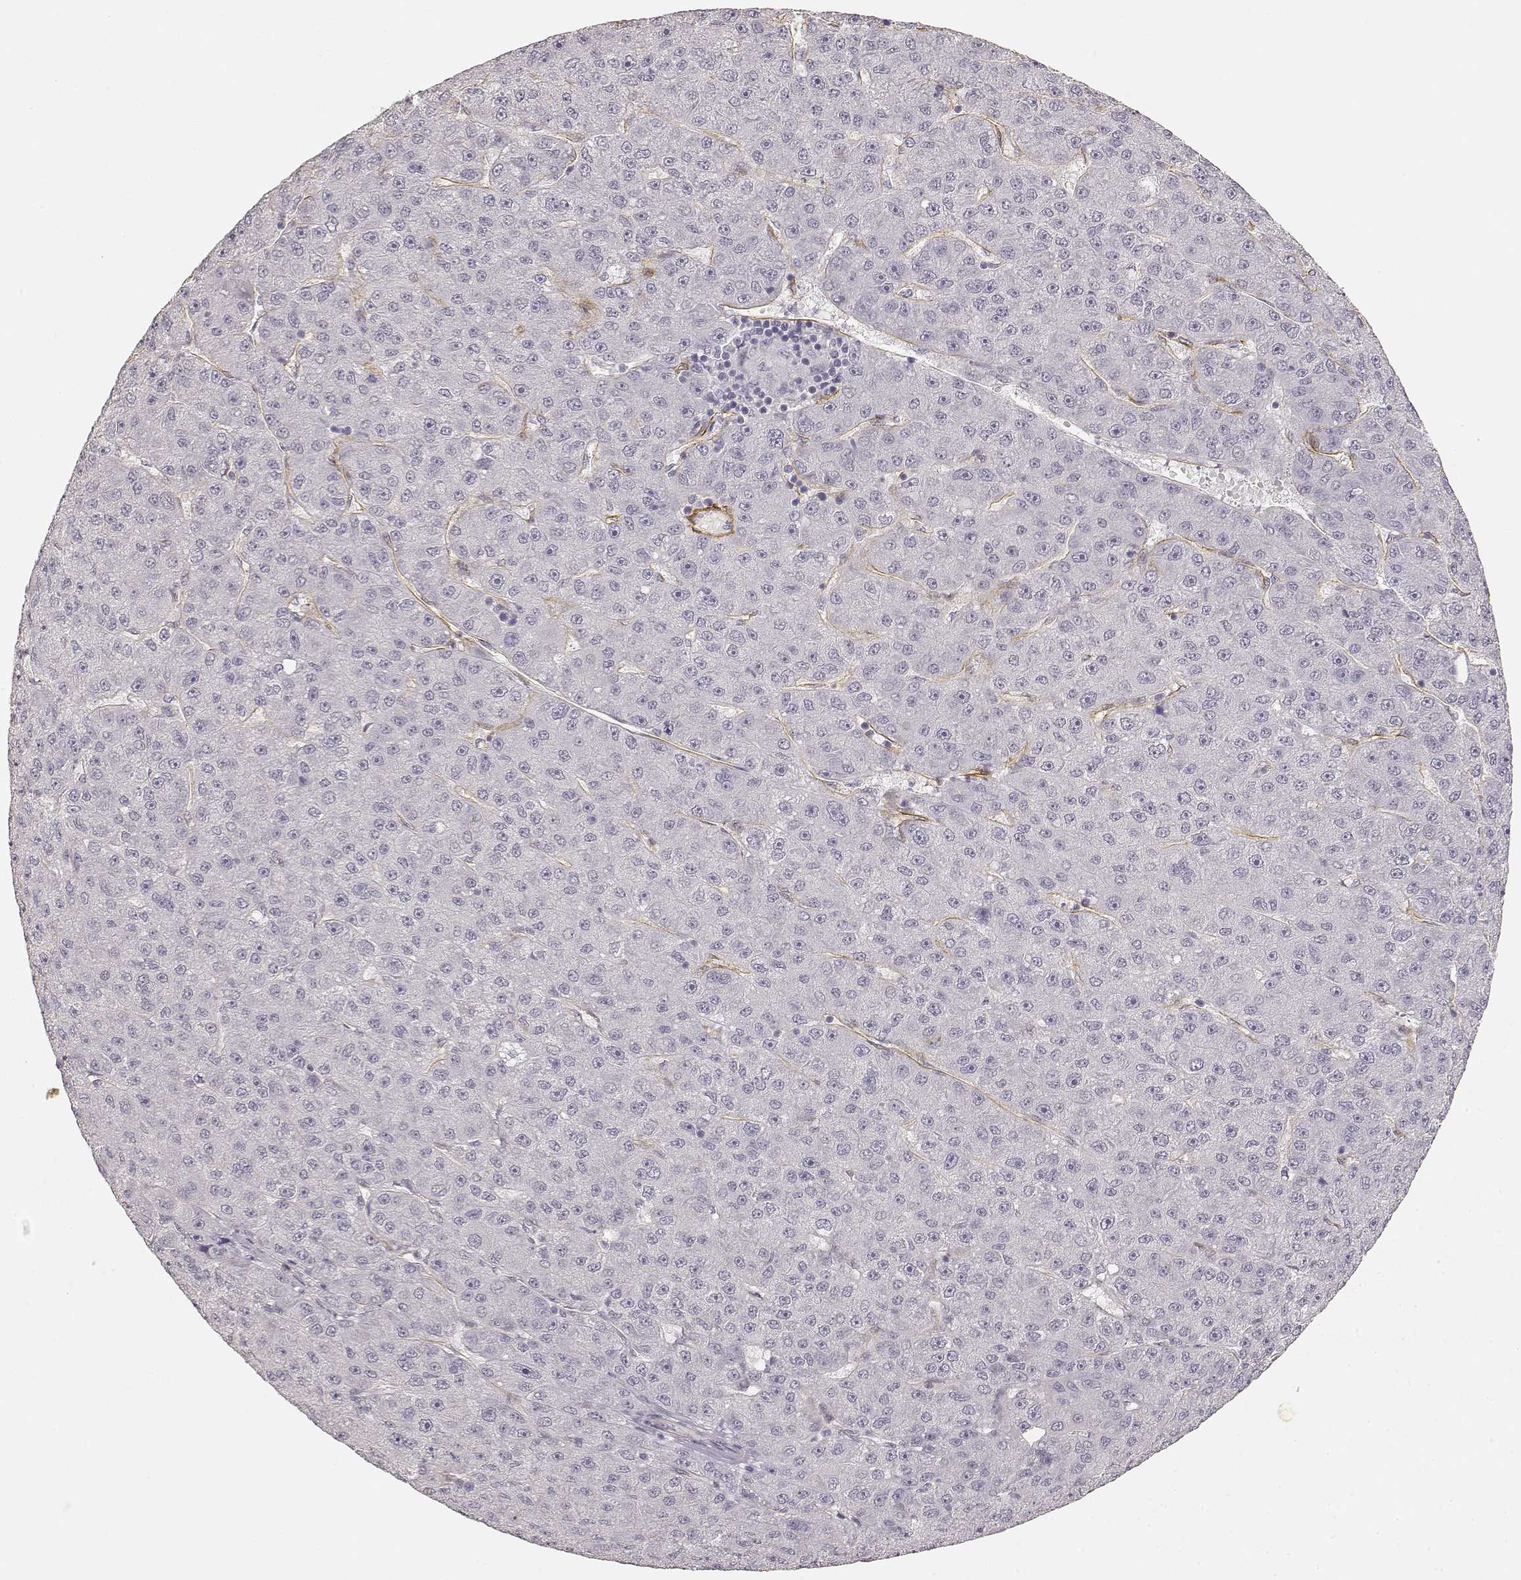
{"staining": {"intensity": "negative", "quantity": "none", "location": "none"}, "tissue": "liver cancer", "cell_type": "Tumor cells", "image_type": "cancer", "snomed": [{"axis": "morphology", "description": "Carcinoma, Hepatocellular, NOS"}, {"axis": "topography", "description": "Liver"}], "caption": "Hepatocellular carcinoma (liver) was stained to show a protein in brown. There is no significant expression in tumor cells.", "gene": "LAMA4", "patient": {"sex": "male", "age": 67}}